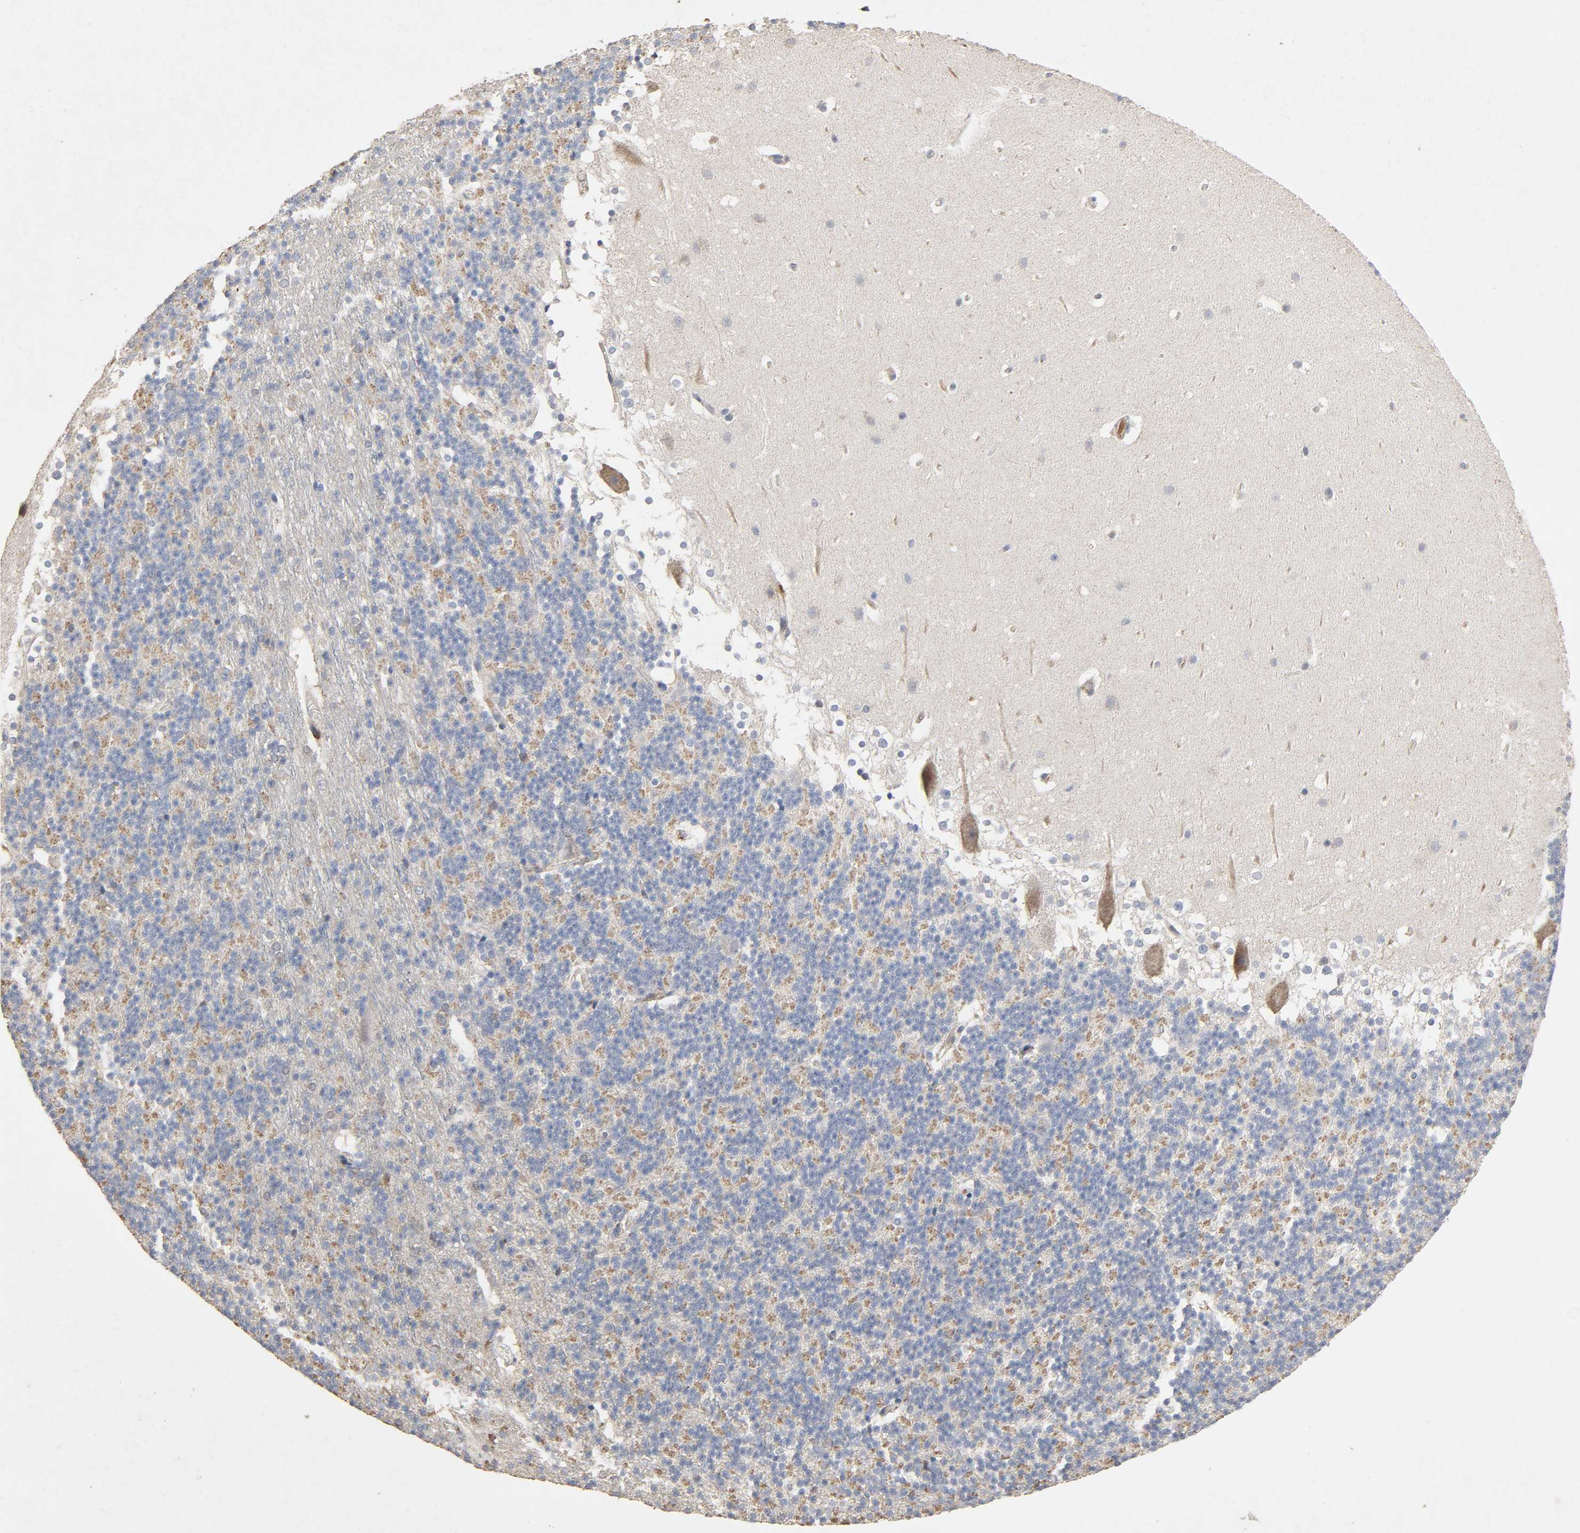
{"staining": {"intensity": "weak", "quantity": ">75%", "location": "cytoplasmic/membranous"}, "tissue": "cerebellum", "cell_type": "Cells in granular layer", "image_type": "normal", "snomed": [{"axis": "morphology", "description": "Normal tissue, NOS"}, {"axis": "topography", "description": "Cerebellum"}], "caption": "Immunohistochemical staining of benign human cerebellum shows weak cytoplasmic/membranous protein staining in about >75% of cells in granular layer. (DAB (3,3'-diaminobenzidine) IHC with brightfield microscopy, high magnification).", "gene": "CDK6", "patient": {"sex": "female", "age": 19}}